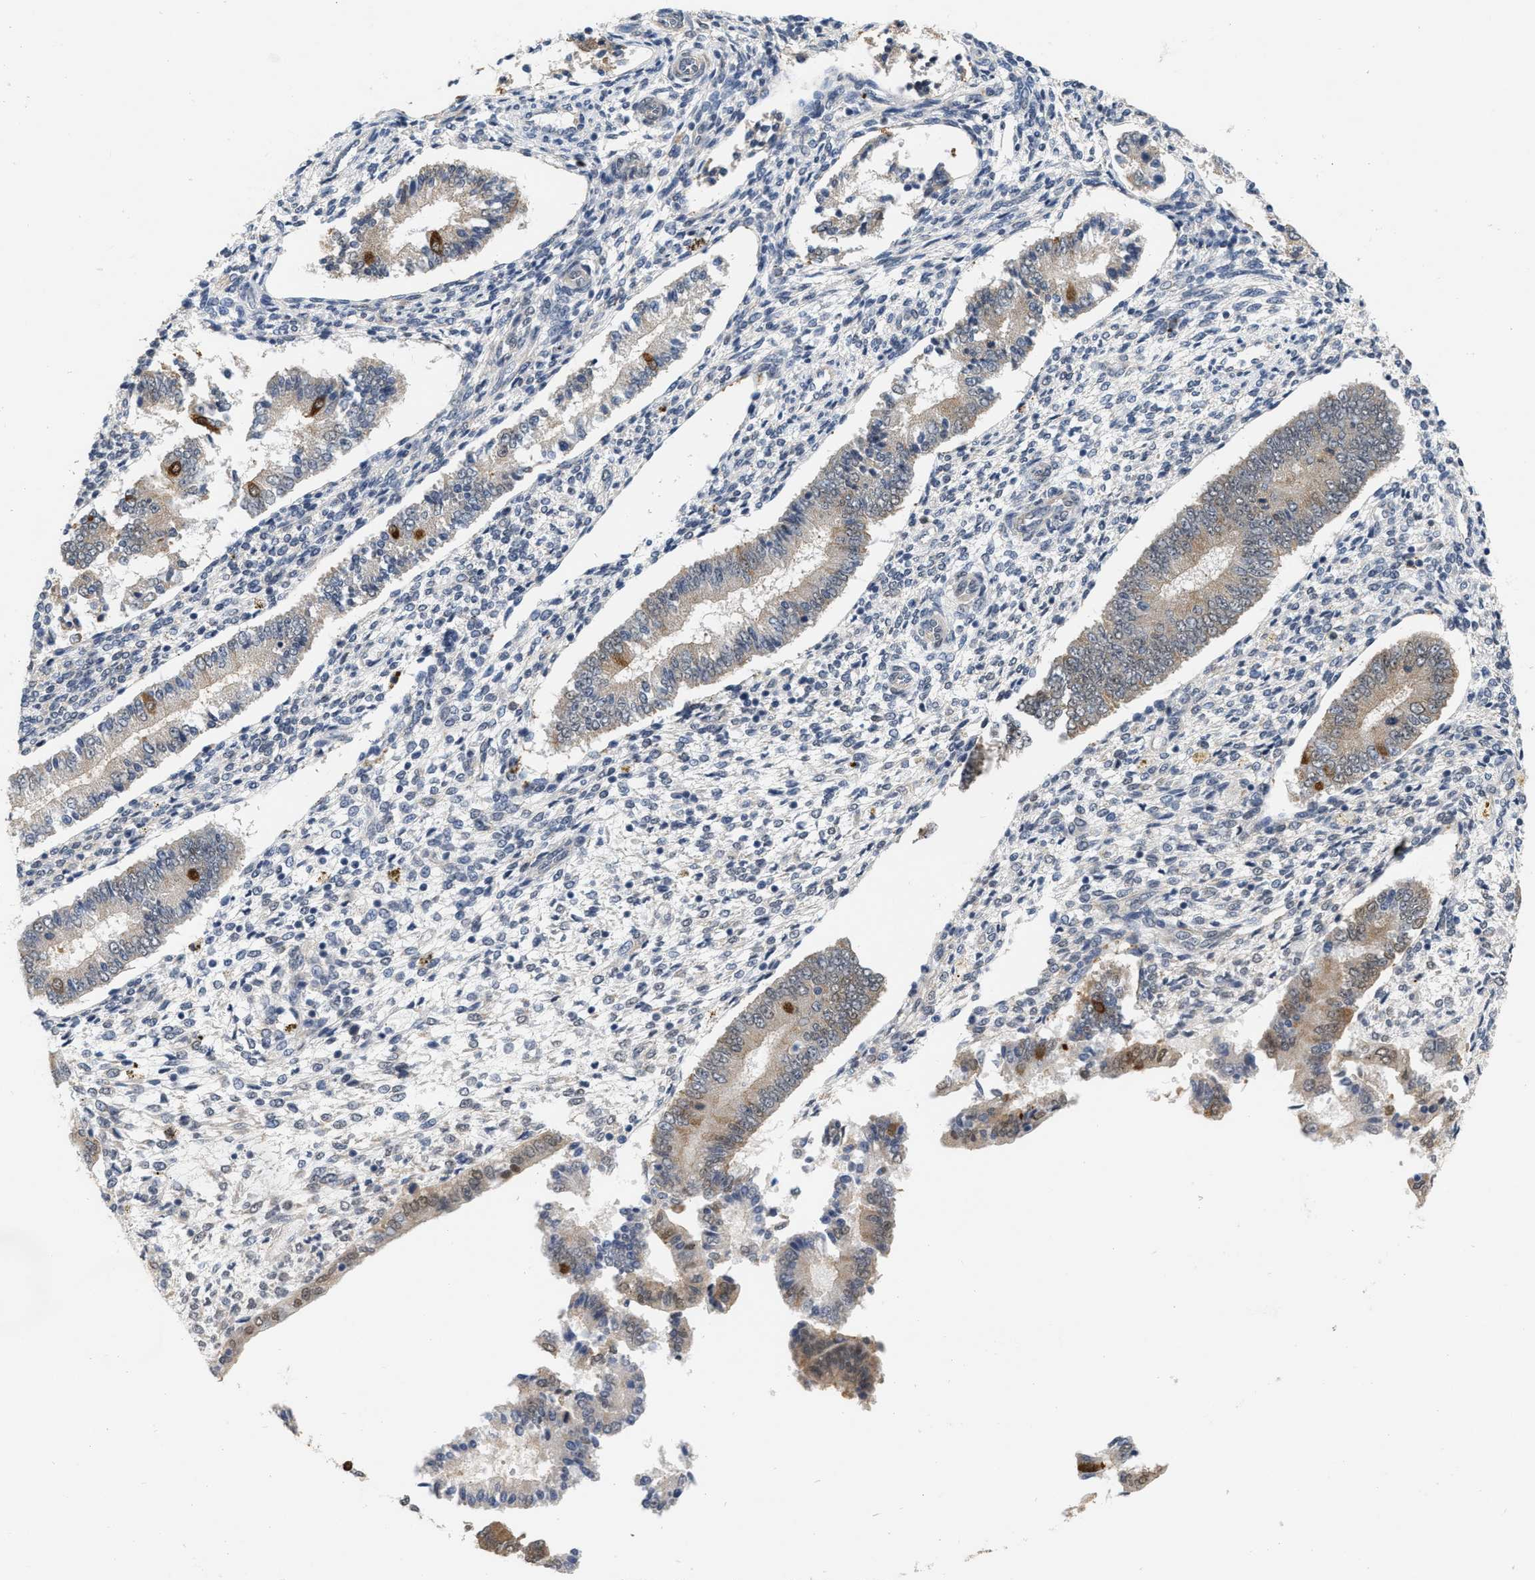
{"staining": {"intensity": "negative", "quantity": "none", "location": "none"}, "tissue": "endometrium", "cell_type": "Cells in endometrial stroma", "image_type": "normal", "snomed": [{"axis": "morphology", "description": "Normal tissue, NOS"}, {"axis": "topography", "description": "Endometrium"}], "caption": "High magnification brightfield microscopy of benign endometrium stained with DAB (brown) and counterstained with hematoxylin (blue): cells in endometrial stroma show no significant expression. (DAB immunohistochemistry, high magnification).", "gene": "RUVBL1", "patient": {"sex": "female", "age": 42}}